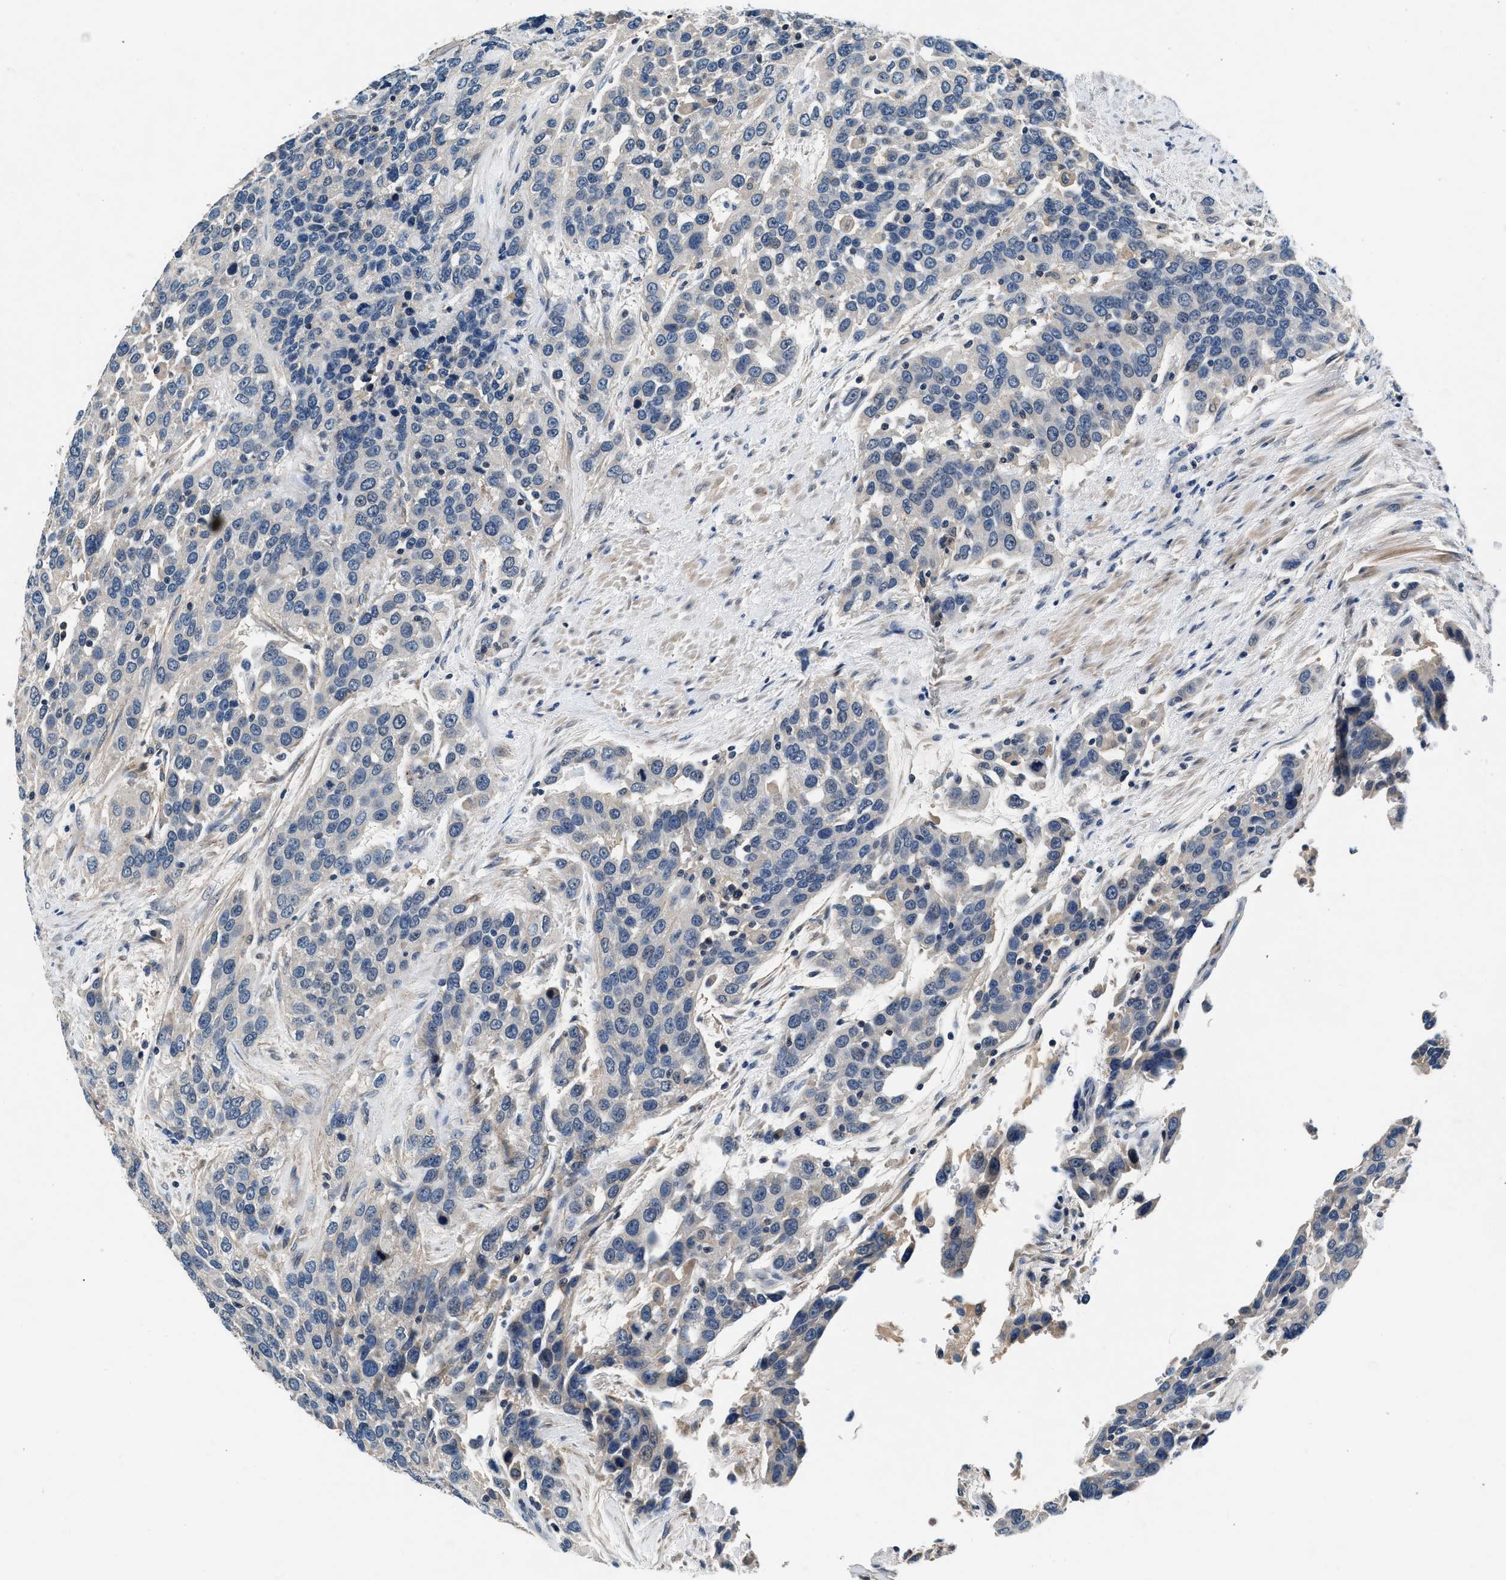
{"staining": {"intensity": "negative", "quantity": "none", "location": "none"}, "tissue": "urothelial cancer", "cell_type": "Tumor cells", "image_type": "cancer", "snomed": [{"axis": "morphology", "description": "Urothelial carcinoma, High grade"}, {"axis": "topography", "description": "Urinary bladder"}], "caption": "Tumor cells are negative for protein expression in human high-grade urothelial carcinoma.", "gene": "DENND6B", "patient": {"sex": "female", "age": 80}}